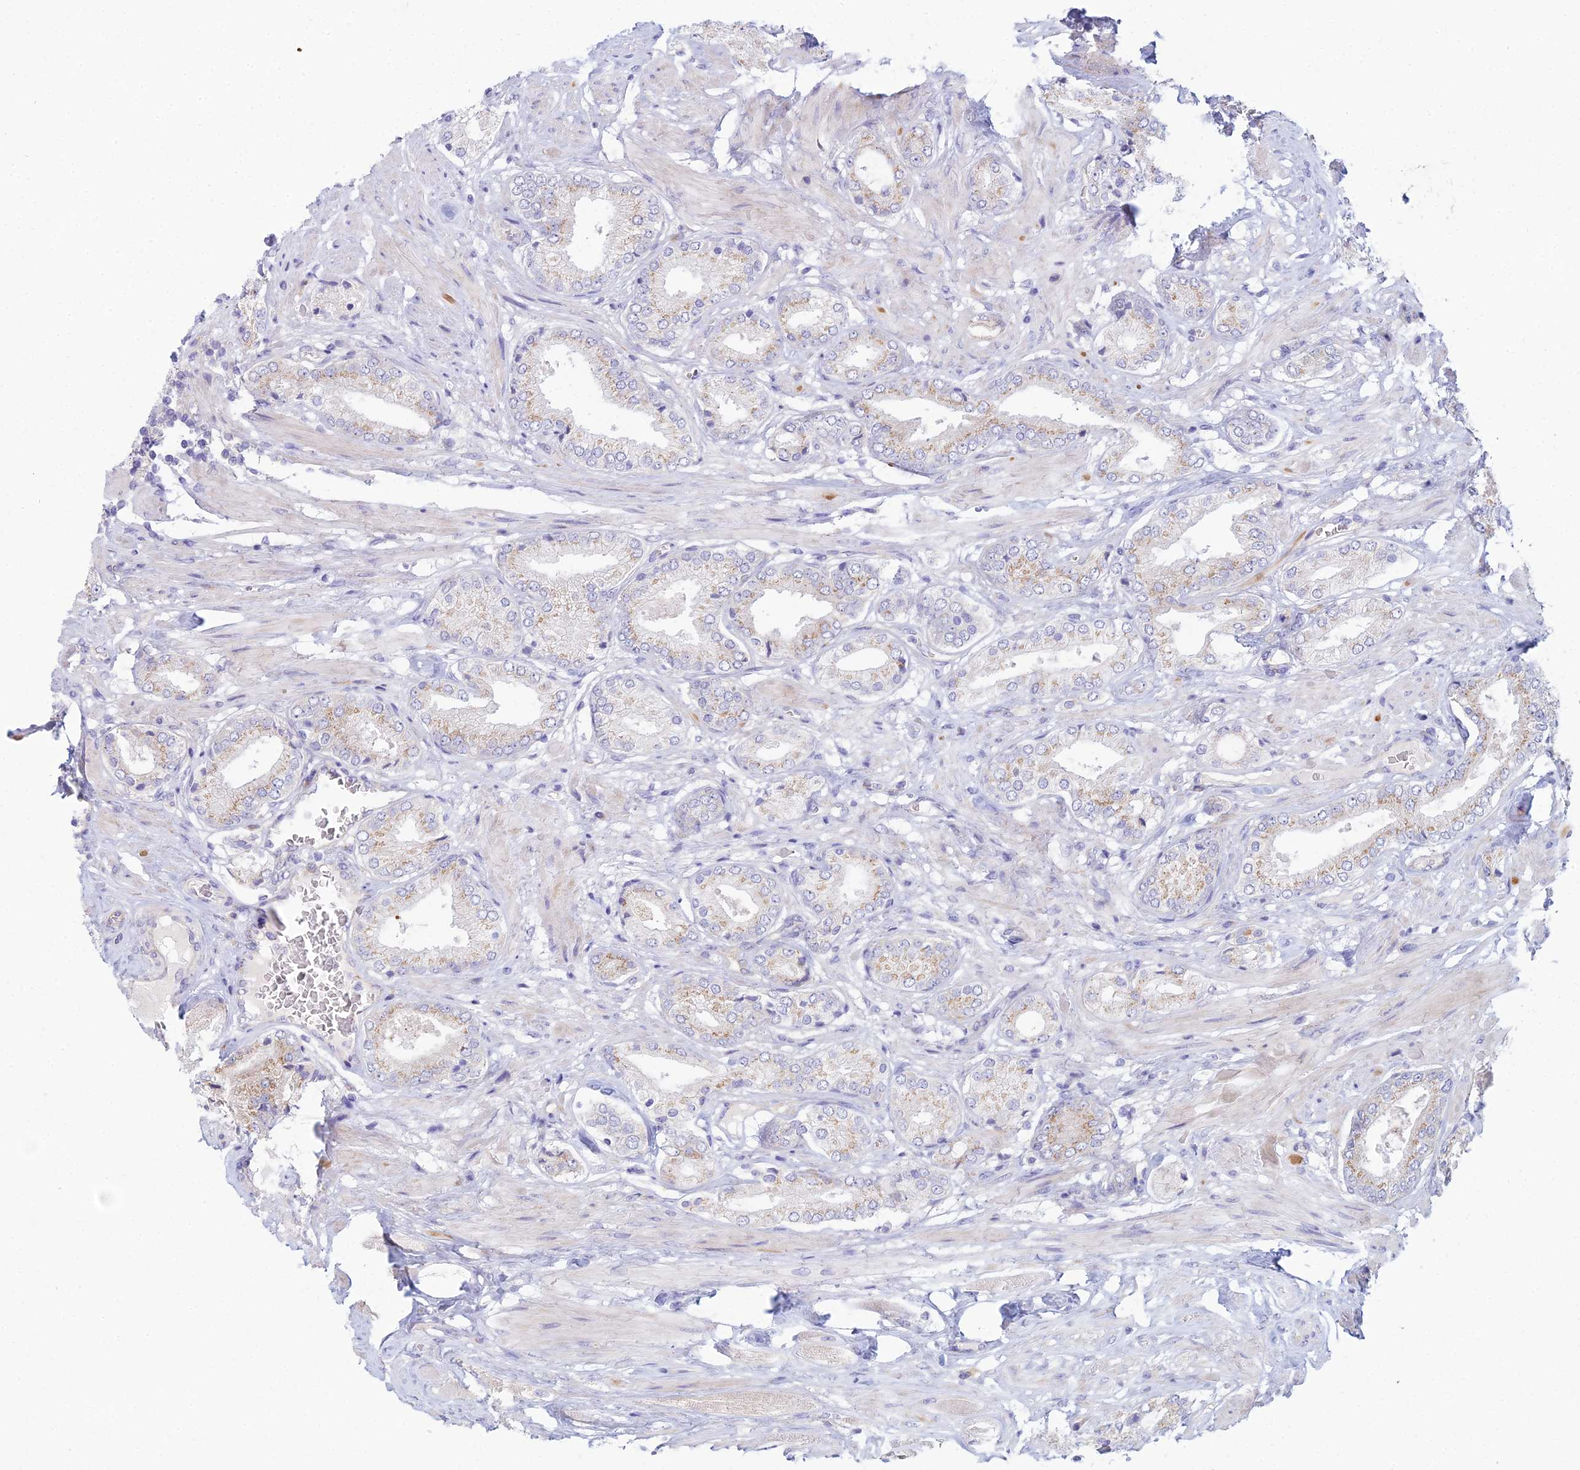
{"staining": {"intensity": "weak", "quantity": "25%-75%", "location": "cytoplasmic/membranous"}, "tissue": "prostate cancer", "cell_type": "Tumor cells", "image_type": "cancer", "snomed": [{"axis": "morphology", "description": "Adenocarcinoma, High grade"}, {"axis": "topography", "description": "Prostate and seminal vesicle, NOS"}], "caption": "Immunohistochemistry (IHC) photomicrograph of neoplastic tissue: human prostate high-grade adenocarcinoma stained using IHC demonstrates low levels of weak protein expression localized specifically in the cytoplasmic/membranous of tumor cells, appearing as a cytoplasmic/membranous brown color.", "gene": "ZNF564", "patient": {"sex": "male", "age": 64}}